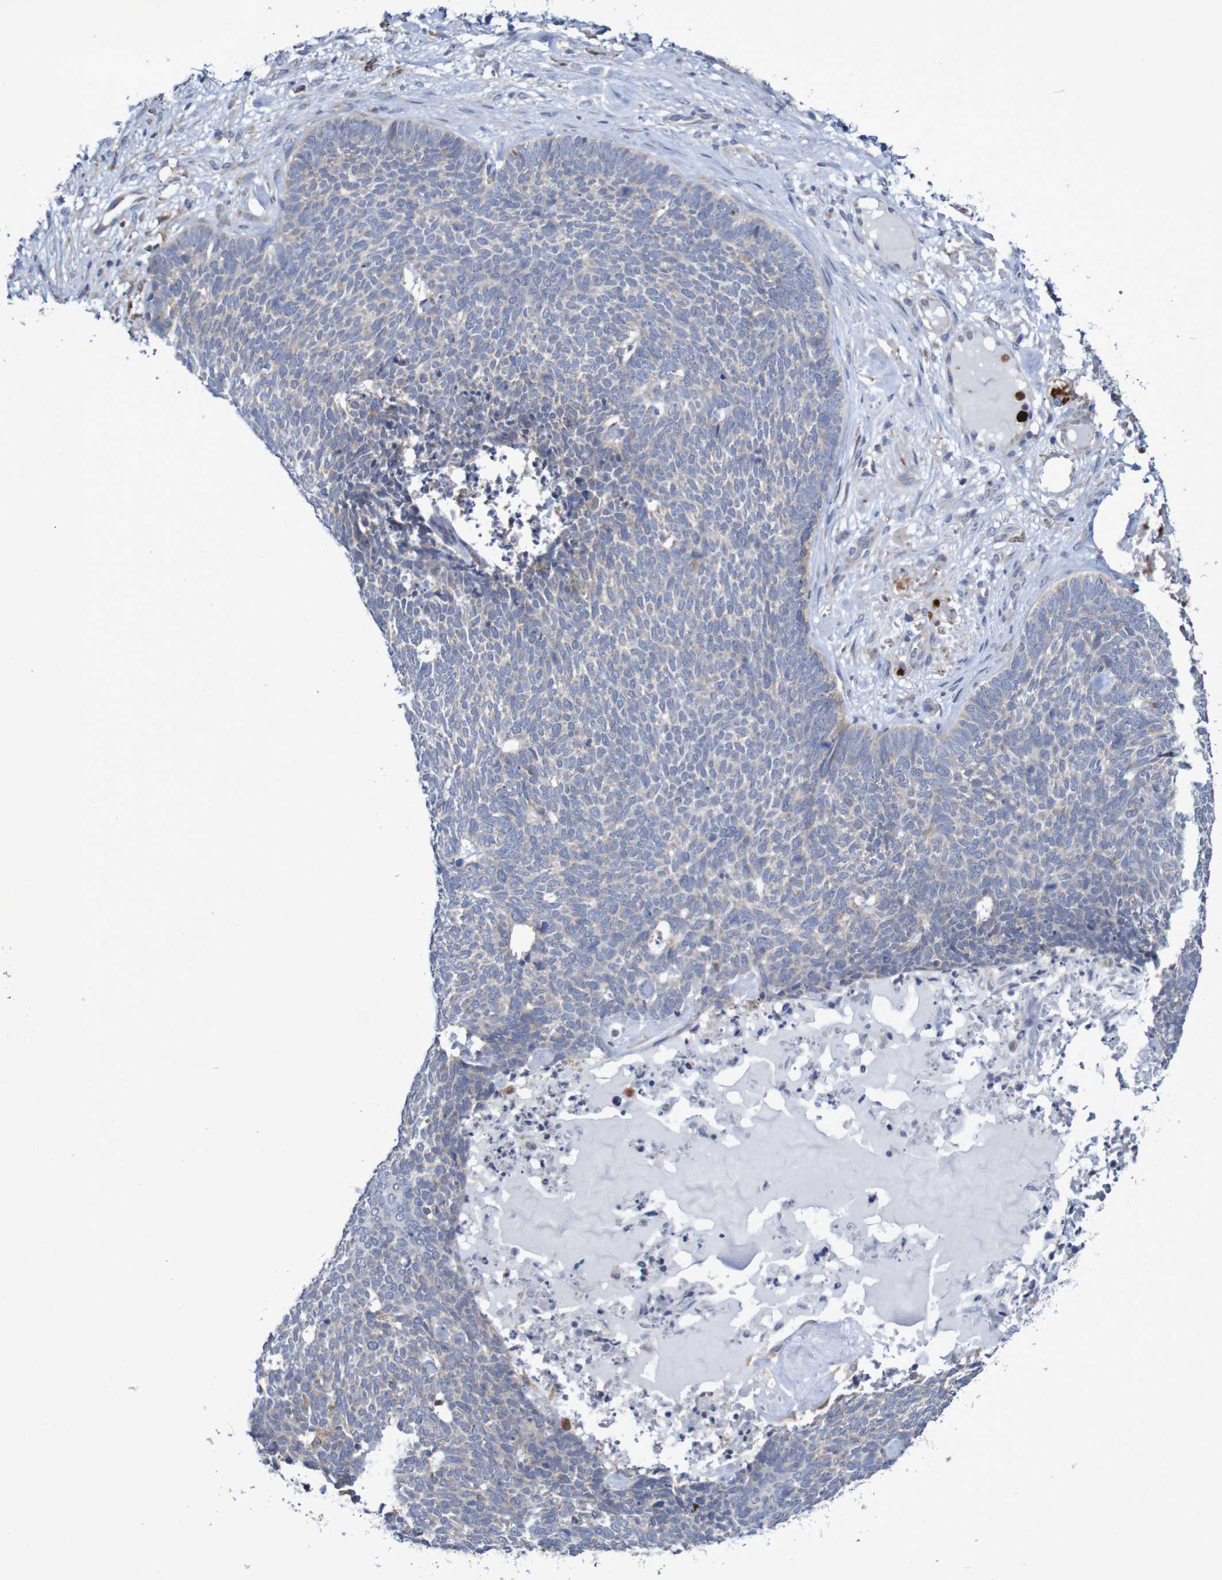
{"staining": {"intensity": "negative", "quantity": "none", "location": "none"}, "tissue": "skin cancer", "cell_type": "Tumor cells", "image_type": "cancer", "snomed": [{"axis": "morphology", "description": "Basal cell carcinoma"}, {"axis": "topography", "description": "Skin"}], "caption": "Tumor cells show no significant positivity in skin cancer (basal cell carcinoma).", "gene": "PARP4", "patient": {"sex": "female", "age": 84}}